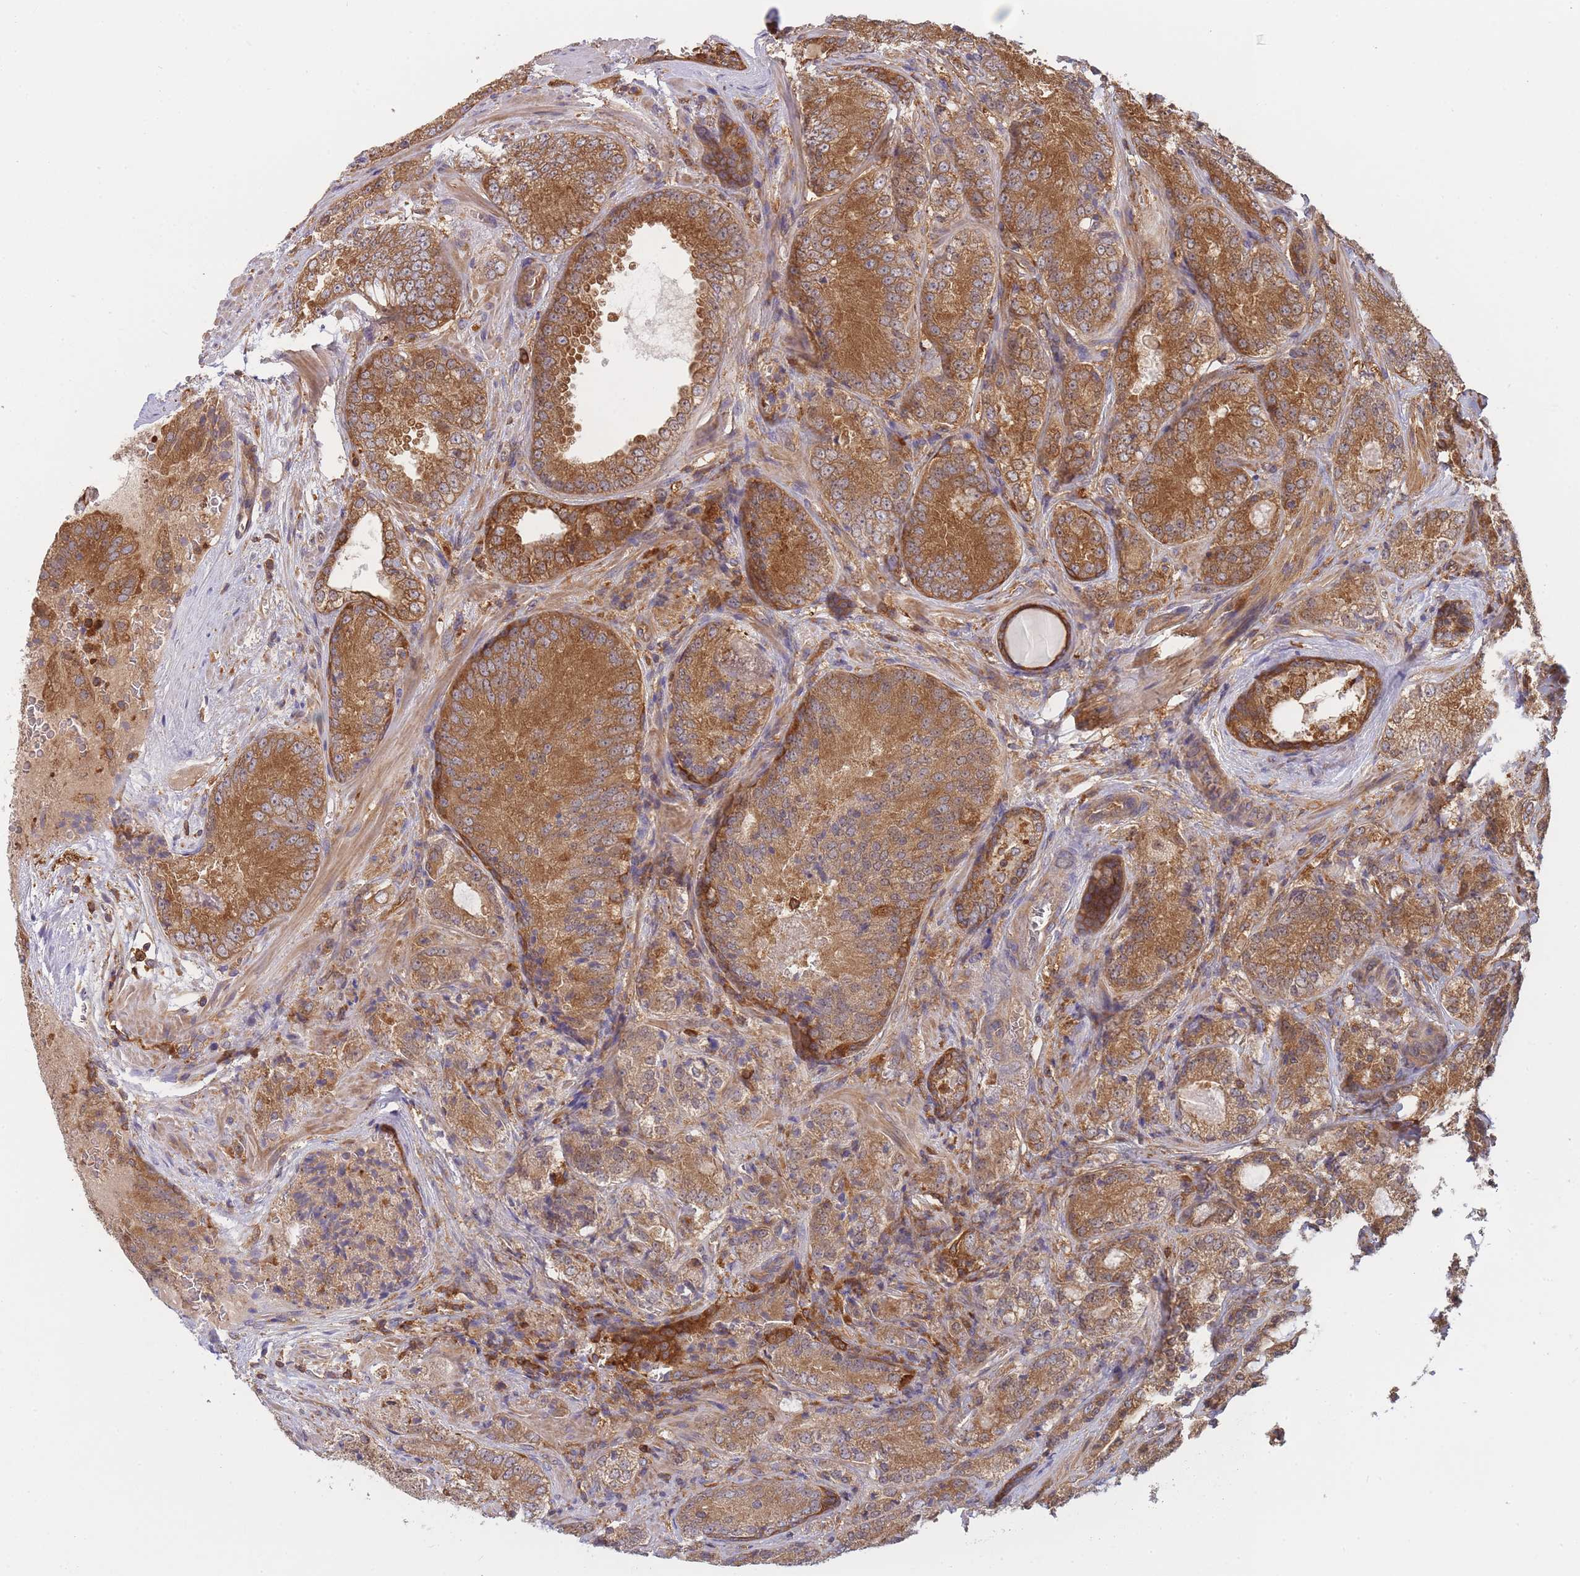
{"staining": {"intensity": "moderate", "quantity": ">75%", "location": "cytoplasmic/membranous"}, "tissue": "prostate cancer", "cell_type": "Tumor cells", "image_type": "cancer", "snomed": [{"axis": "morphology", "description": "Adenocarcinoma, High grade"}, {"axis": "topography", "description": "Prostate"}], "caption": "Immunohistochemistry histopathology image of neoplastic tissue: human prostate cancer (adenocarcinoma (high-grade)) stained using immunohistochemistry (IHC) shows medium levels of moderate protein expression localized specifically in the cytoplasmic/membranous of tumor cells, appearing as a cytoplasmic/membranous brown color.", "gene": "SLC4A9", "patient": {"sex": "male", "age": 63}}